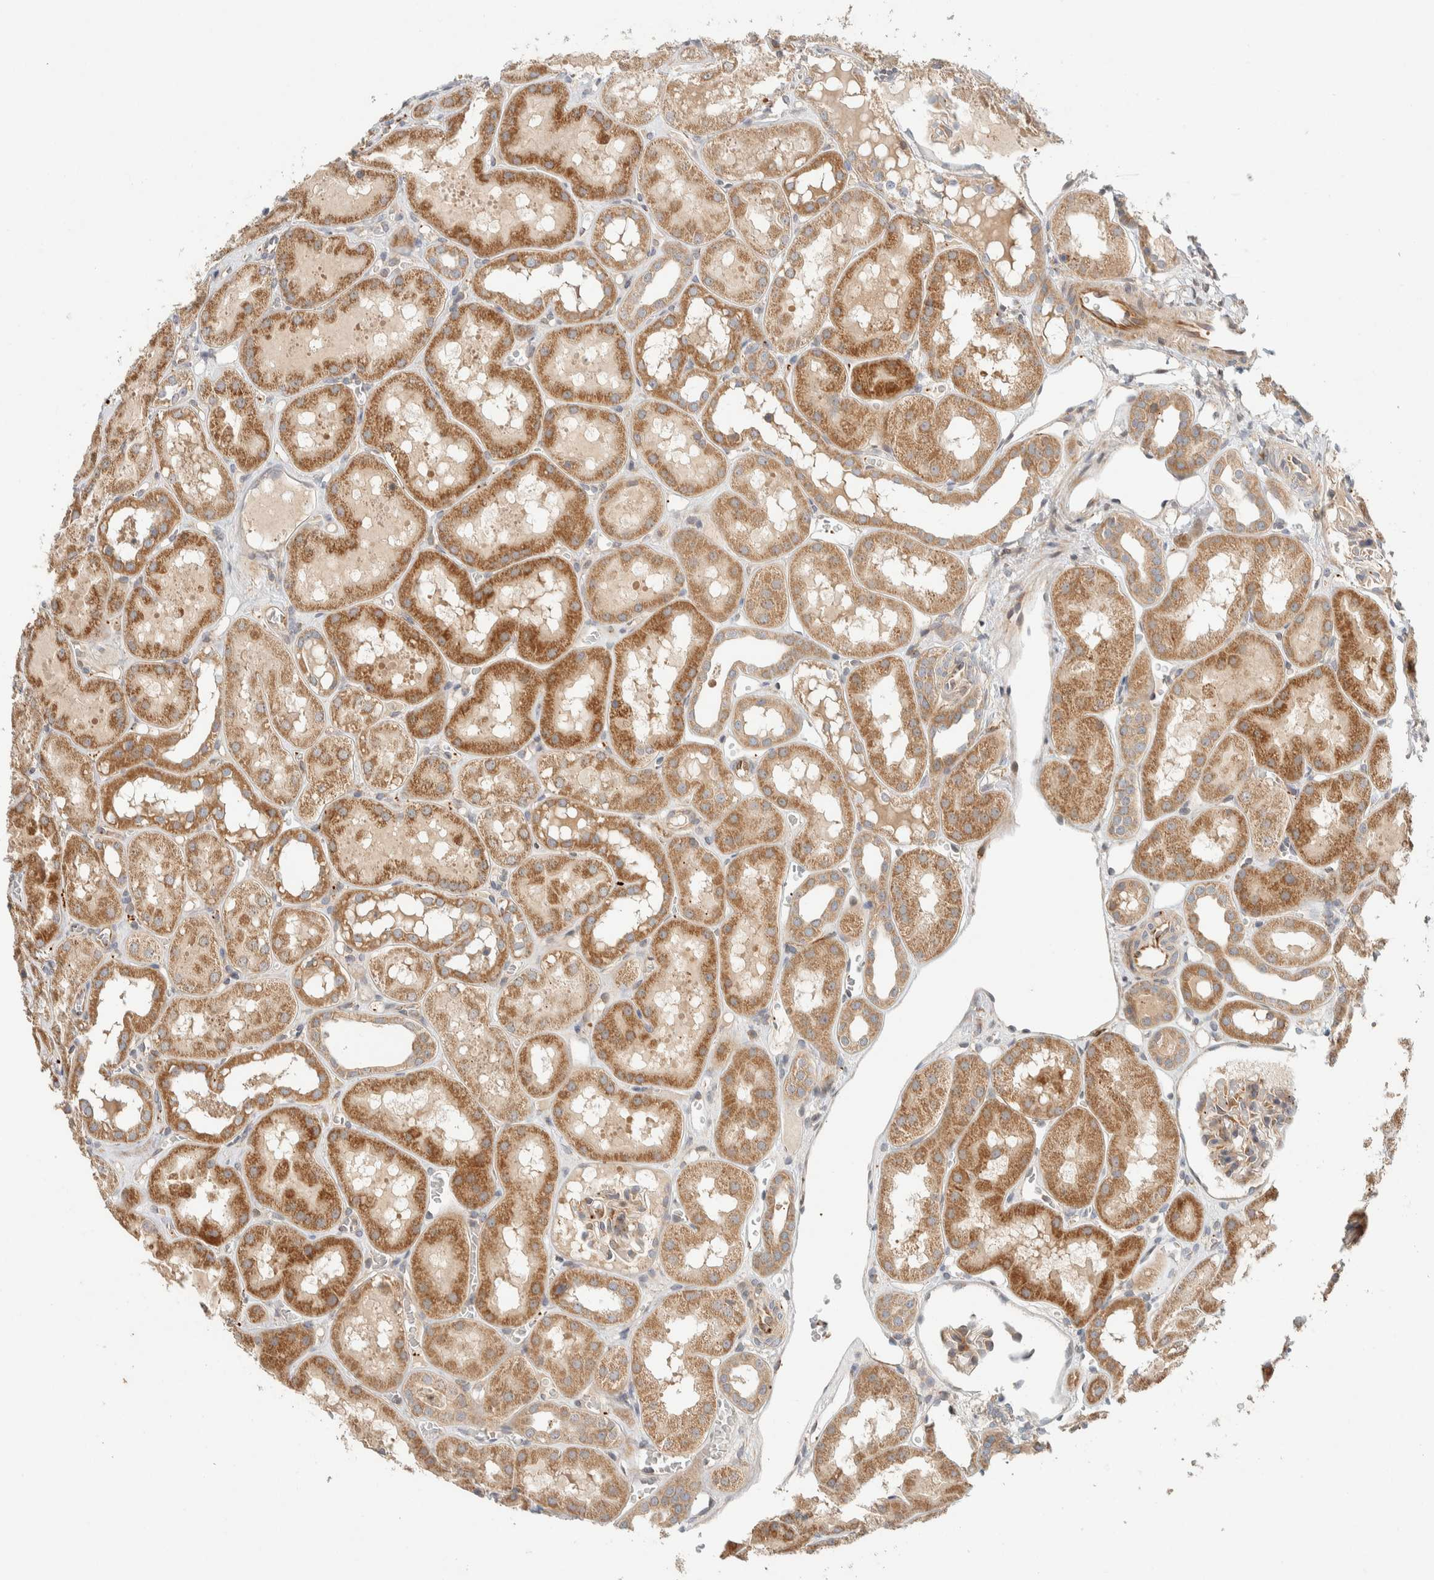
{"staining": {"intensity": "weak", "quantity": "<25%", "location": "cytoplasmic/membranous"}, "tissue": "kidney", "cell_type": "Cells in glomeruli", "image_type": "normal", "snomed": [{"axis": "morphology", "description": "Normal tissue, NOS"}, {"axis": "topography", "description": "Kidney"}, {"axis": "topography", "description": "Urinary bladder"}], "caption": "Human kidney stained for a protein using immunohistochemistry exhibits no staining in cells in glomeruli.", "gene": "KIF9", "patient": {"sex": "male", "age": 16}}